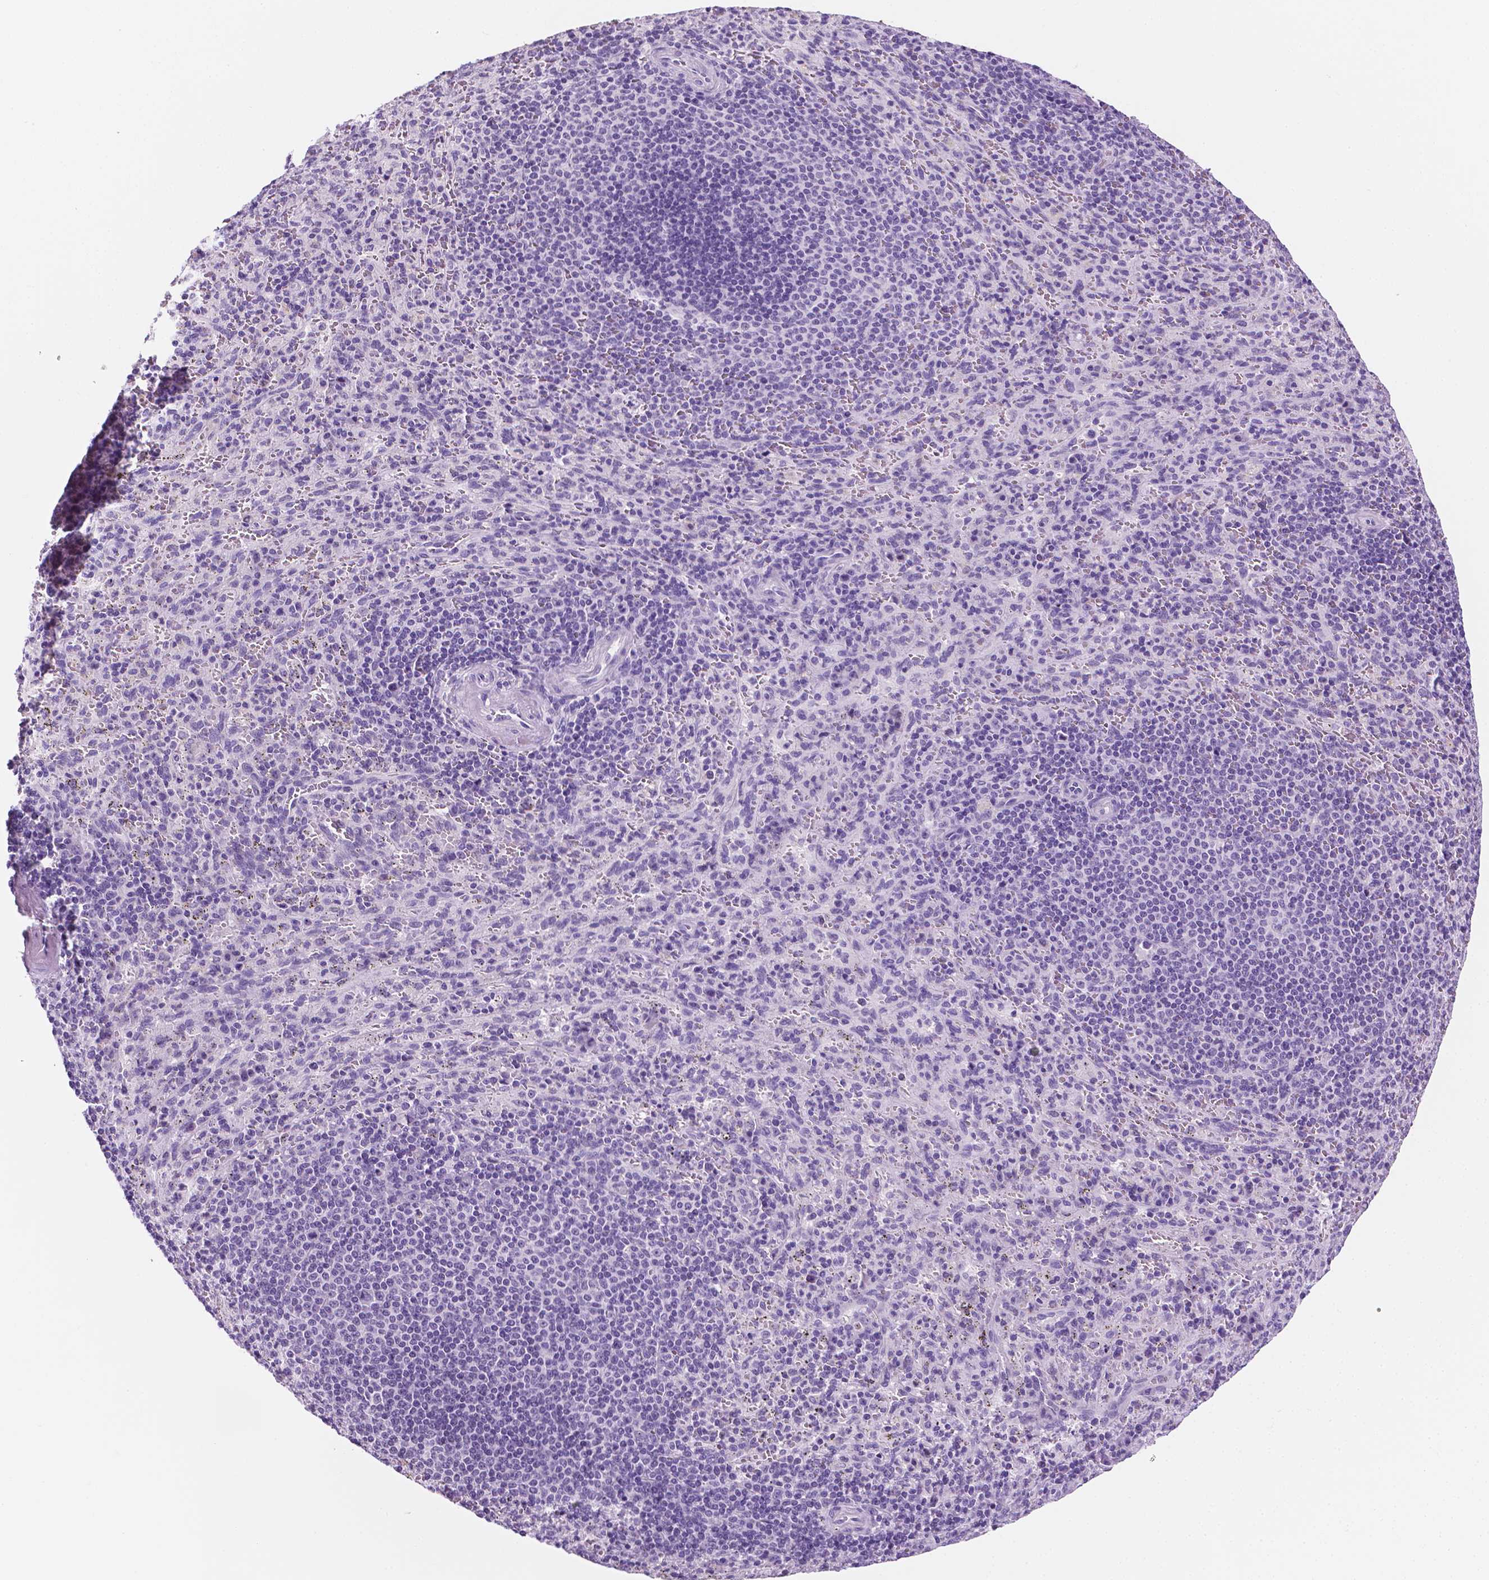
{"staining": {"intensity": "negative", "quantity": "none", "location": "none"}, "tissue": "spleen", "cell_type": "Cells in red pulp", "image_type": "normal", "snomed": [{"axis": "morphology", "description": "Normal tissue, NOS"}, {"axis": "topography", "description": "Spleen"}], "caption": "Immunohistochemical staining of unremarkable human spleen shows no significant staining in cells in red pulp. Brightfield microscopy of immunohistochemistry (IHC) stained with DAB (3,3'-diaminobenzidine) (brown) and hematoxylin (blue), captured at high magnification.", "gene": "PPL", "patient": {"sex": "male", "age": 57}}